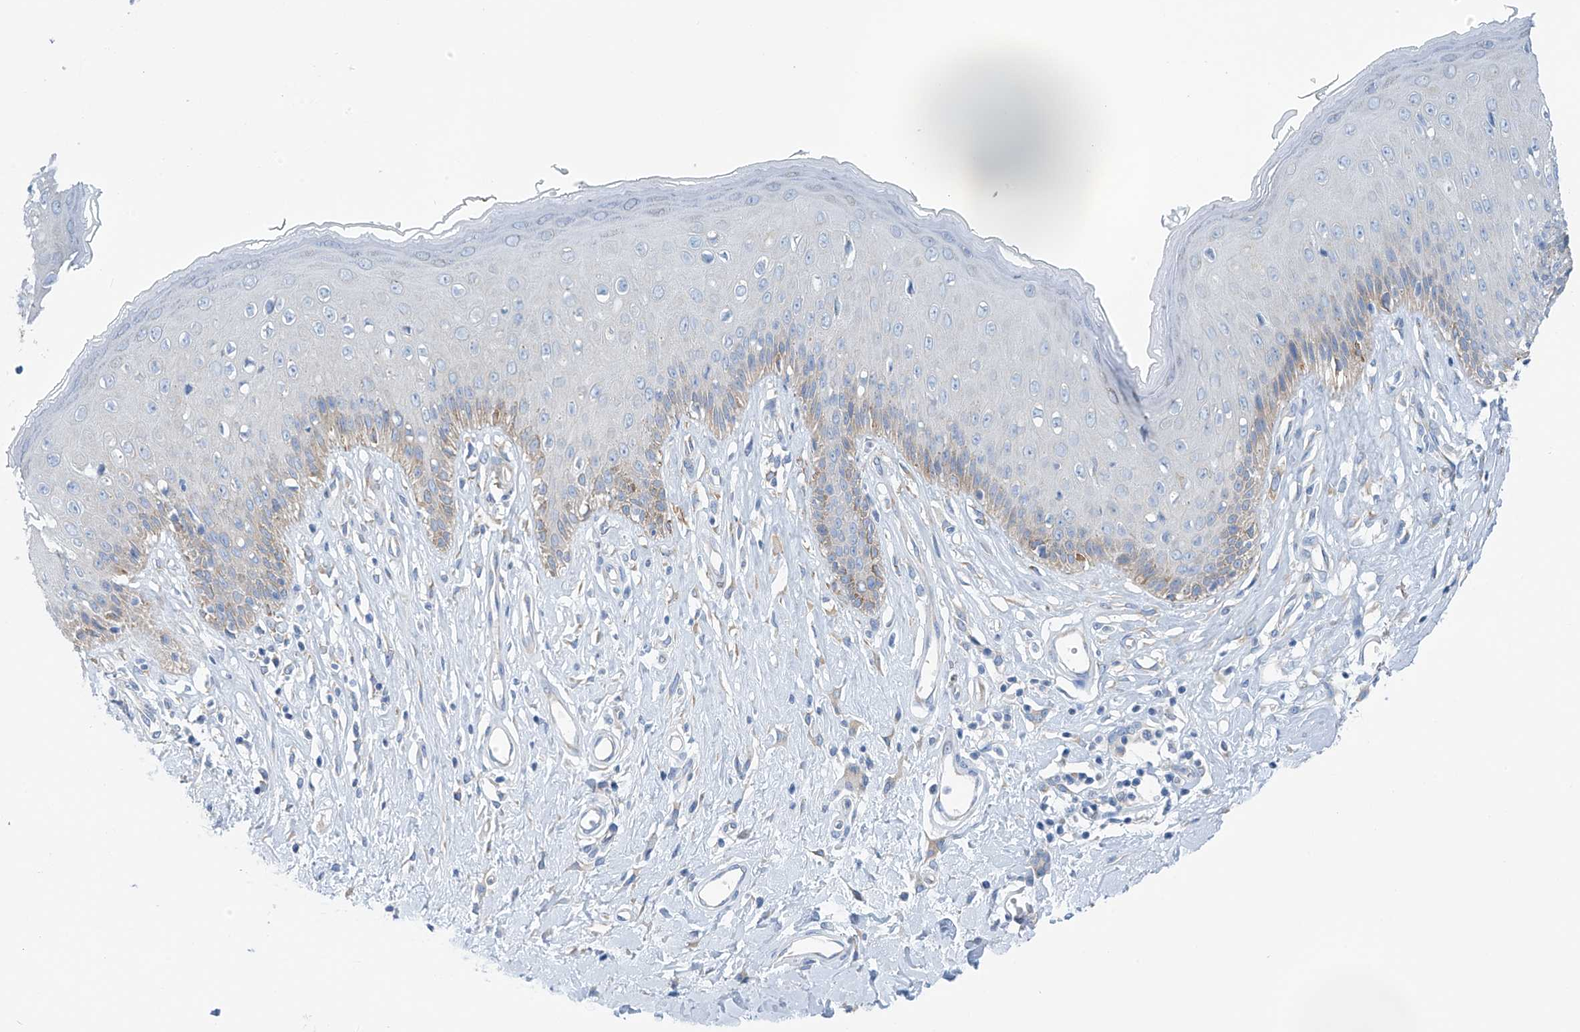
{"staining": {"intensity": "weak", "quantity": "<25%", "location": "cytoplasmic/membranous"}, "tissue": "skin", "cell_type": "Epidermal cells", "image_type": "normal", "snomed": [{"axis": "morphology", "description": "Normal tissue, NOS"}, {"axis": "morphology", "description": "Squamous cell carcinoma, NOS"}, {"axis": "topography", "description": "Vulva"}], "caption": "This photomicrograph is of normal skin stained with immunohistochemistry (IHC) to label a protein in brown with the nuclei are counter-stained blue. There is no staining in epidermal cells. (DAB (3,3'-diaminobenzidine) IHC, high magnification).", "gene": "RCN2", "patient": {"sex": "female", "age": 85}}